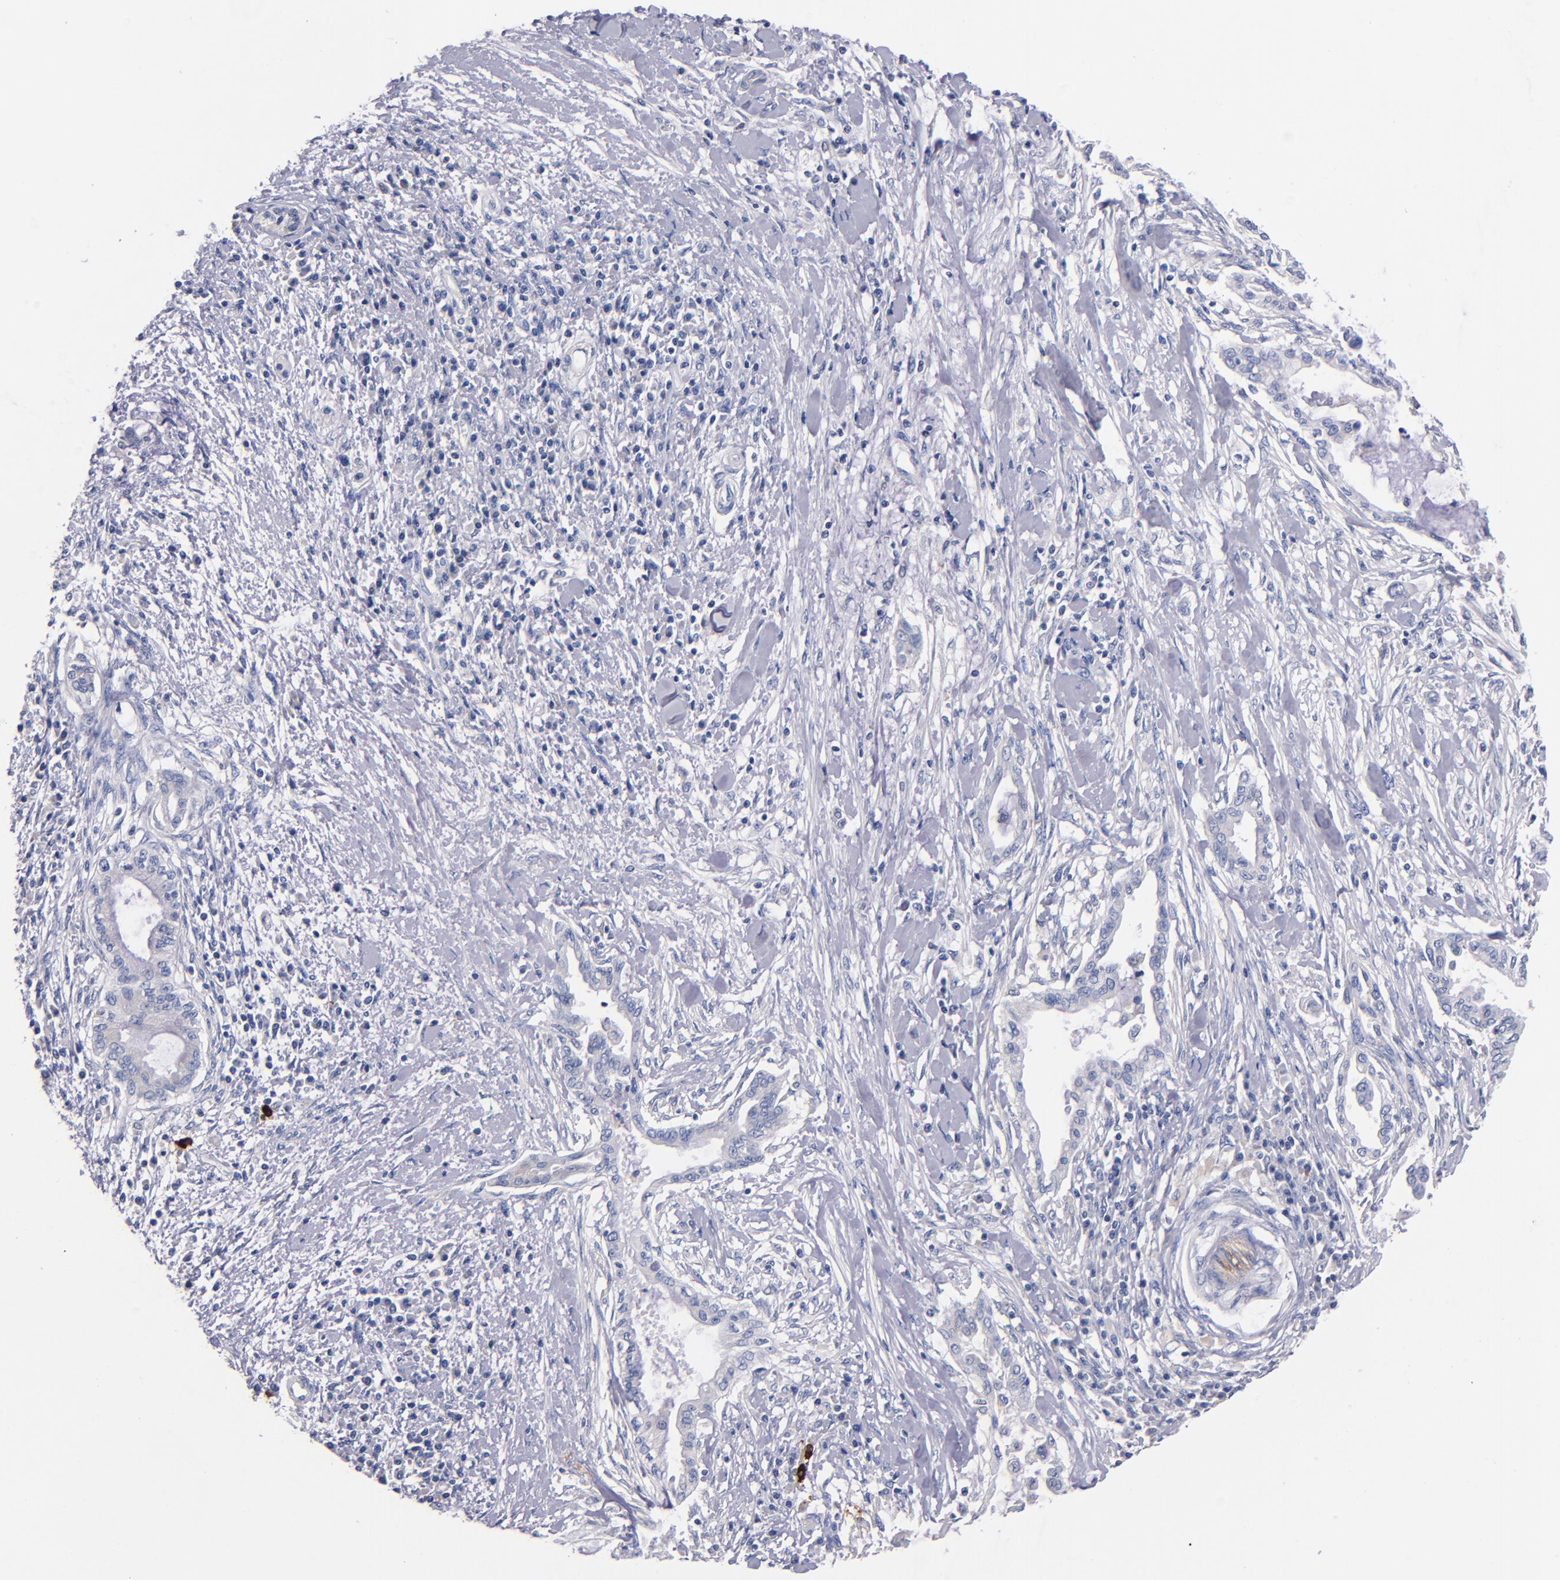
{"staining": {"intensity": "negative", "quantity": "none", "location": "none"}, "tissue": "pancreatic cancer", "cell_type": "Tumor cells", "image_type": "cancer", "snomed": [{"axis": "morphology", "description": "Adenocarcinoma, NOS"}, {"axis": "topography", "description": "Pancreas"}], "caption": "The IHC micrograph has no significant expression in tumor cells of pancreatic adenocarcinoma tissue.", "gene": "CNTNAP2", "patient": {"sex": "female", "age": 64}}